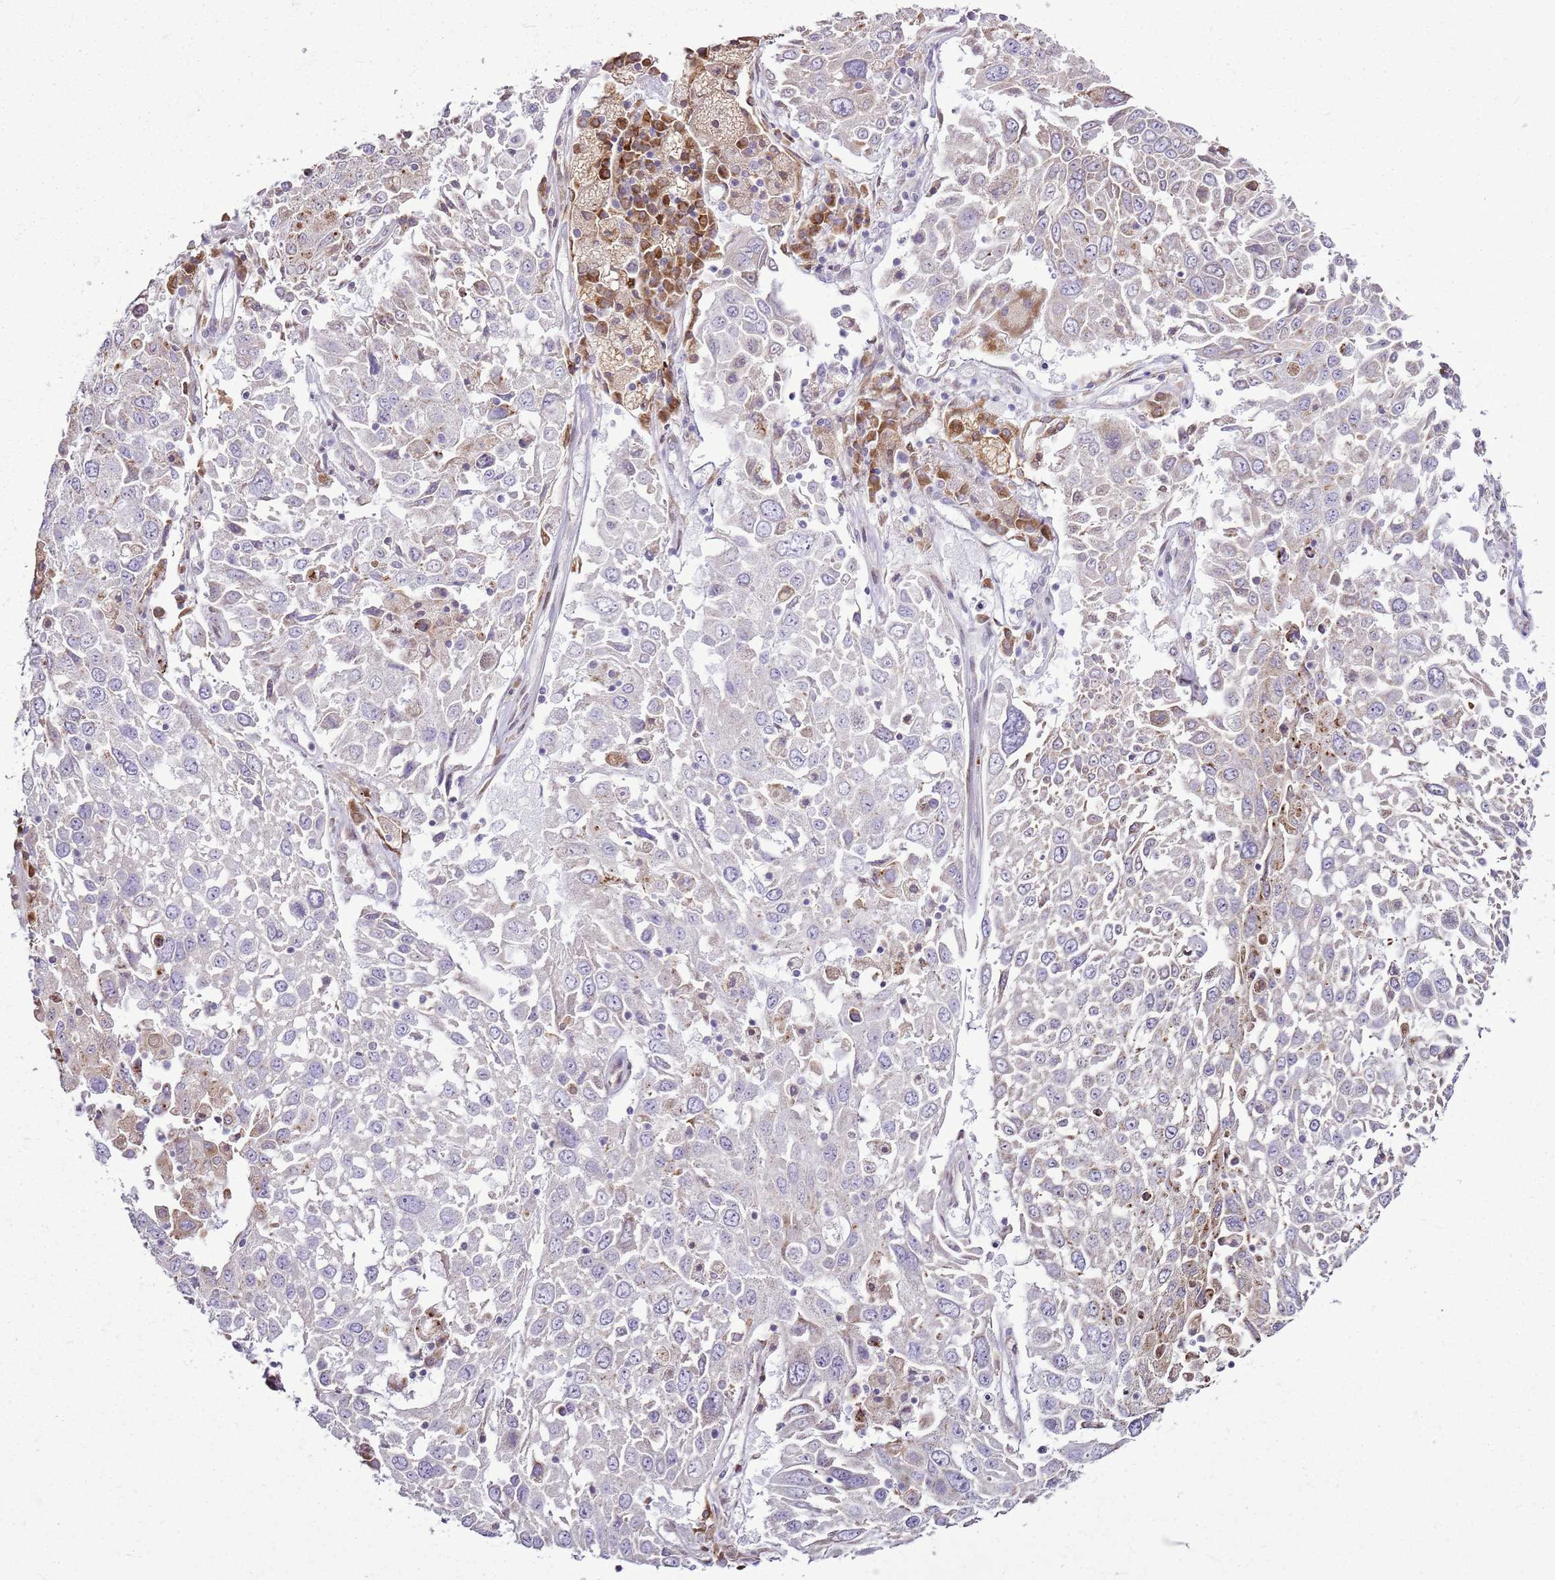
{"staining": {"intensity": "weak", "quantity": "<25%", "location": "cytoplasmic/membranous"}, "tissue": "lung cancer", "cell_type": "Tumor cells", "image_type": "cancer", "snomed": [{"axis": "morphology", "description": "Squamous cell carcinoma, NOS"}, {"axis": "topography", "description": "Lung"}], "caption": "DAB immunohistochemical staining of human lung cancer (squamous cell carcinoma) displays no significant positivity in tumor cells. Nuclei are stained in blue.", "gene": "TMED10", "patient": {"sex": "male", "age": 65}}